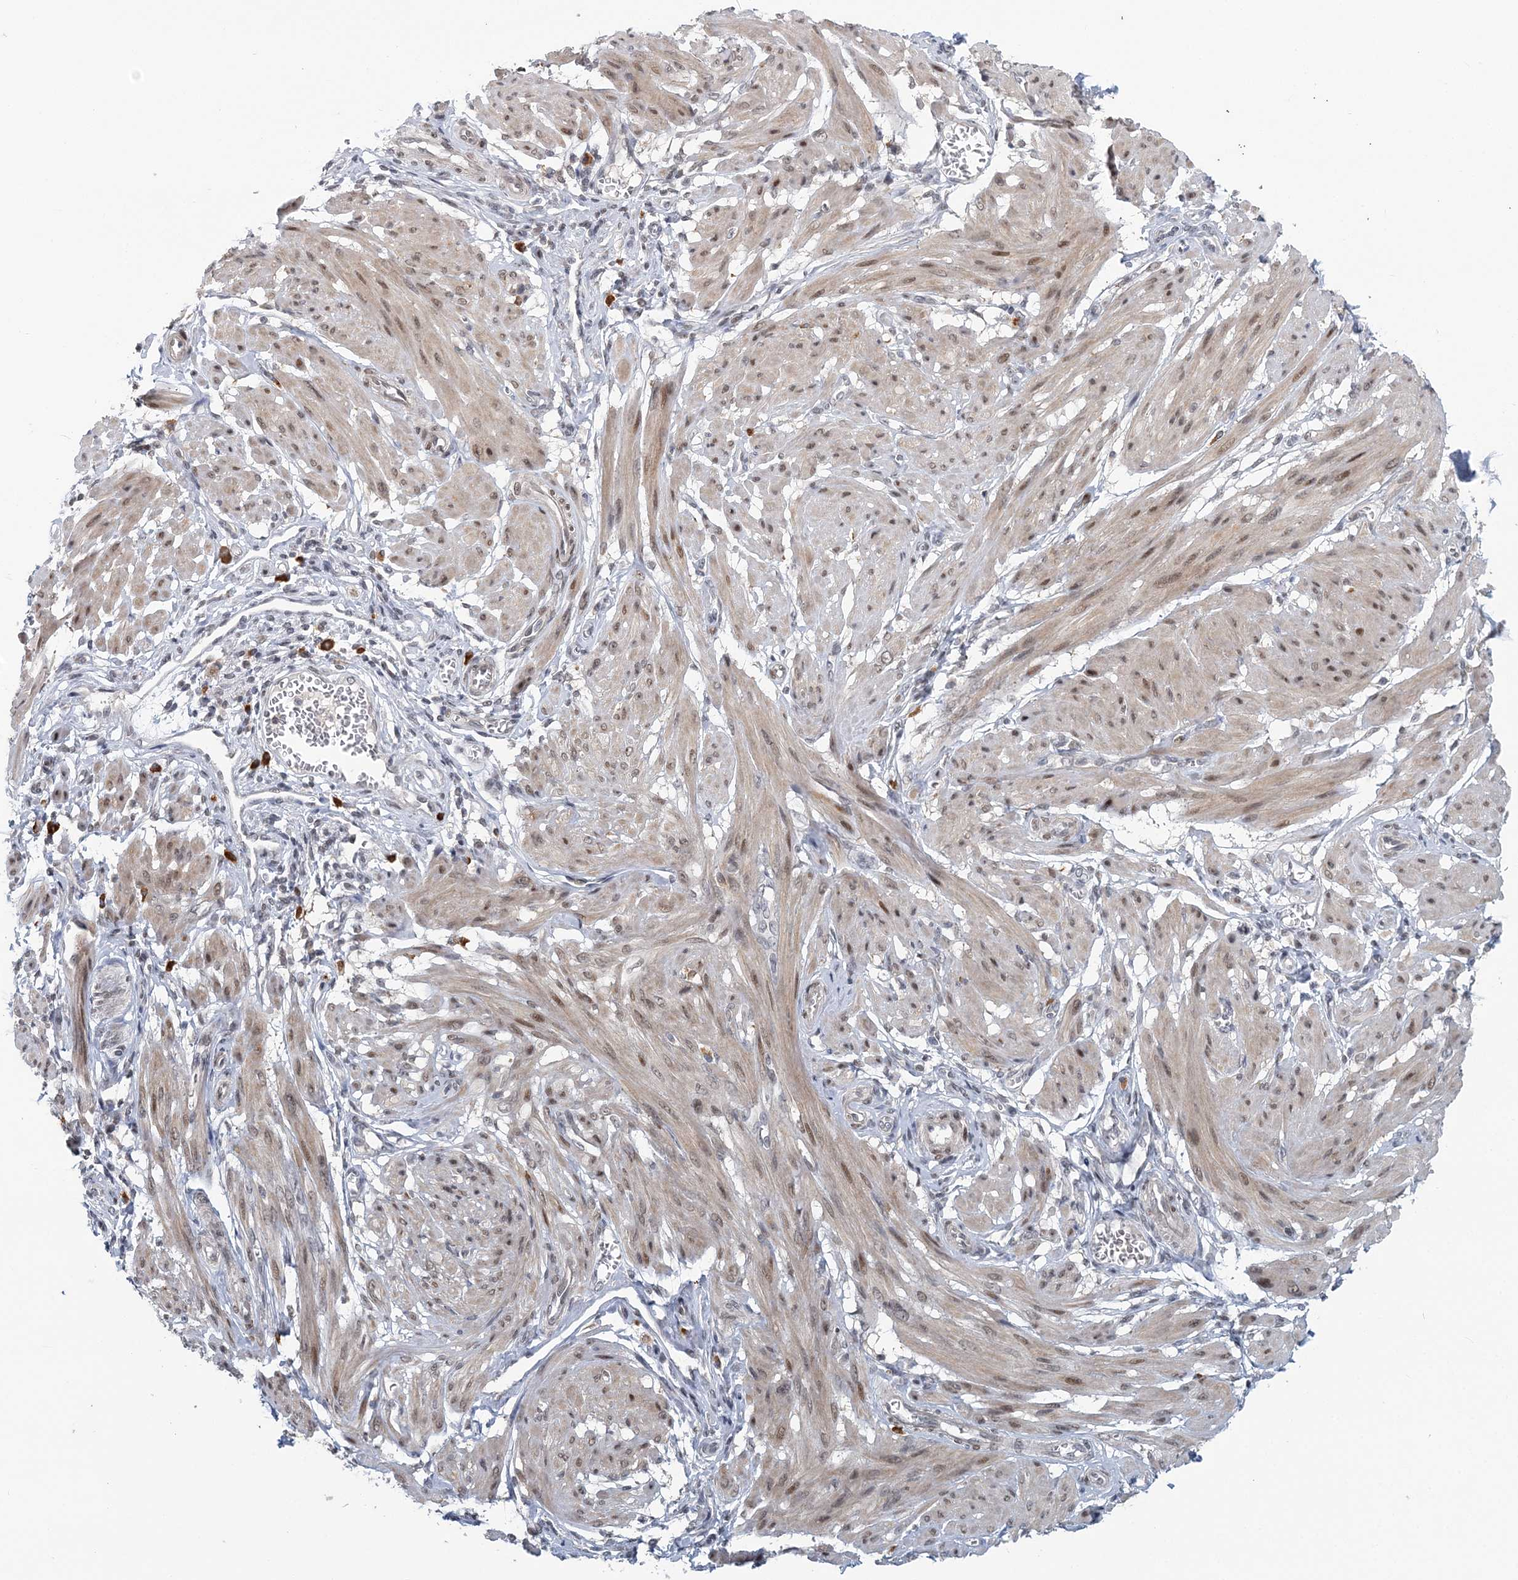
{"staining": {"intensity": "moderate", "quantity": "25%-75%", "location": "cytoplasmic/membranous,nuclear"}, "tissue": "smooth muscle", "cell_type": "Smooth muscle cells", "image_type": "normal", "snomed": [{"axis": "morphology", "description": "Normal tissue, NOS"}, {"axis": "topography", "description": "Smooth muscle"}], "caption": "DAB immunohistochemical staining of benign smooth muscle shows moderate cytoplasmic/membranous,nuclear protein staining in approximately 25%-75% of smooth muscle cells. Immunohistochemistry (ihc) stains the protein in brown and the nuclei are stained blue.", "gene": "HYCC2", "patient": {"sex": "female", "age": 39}}